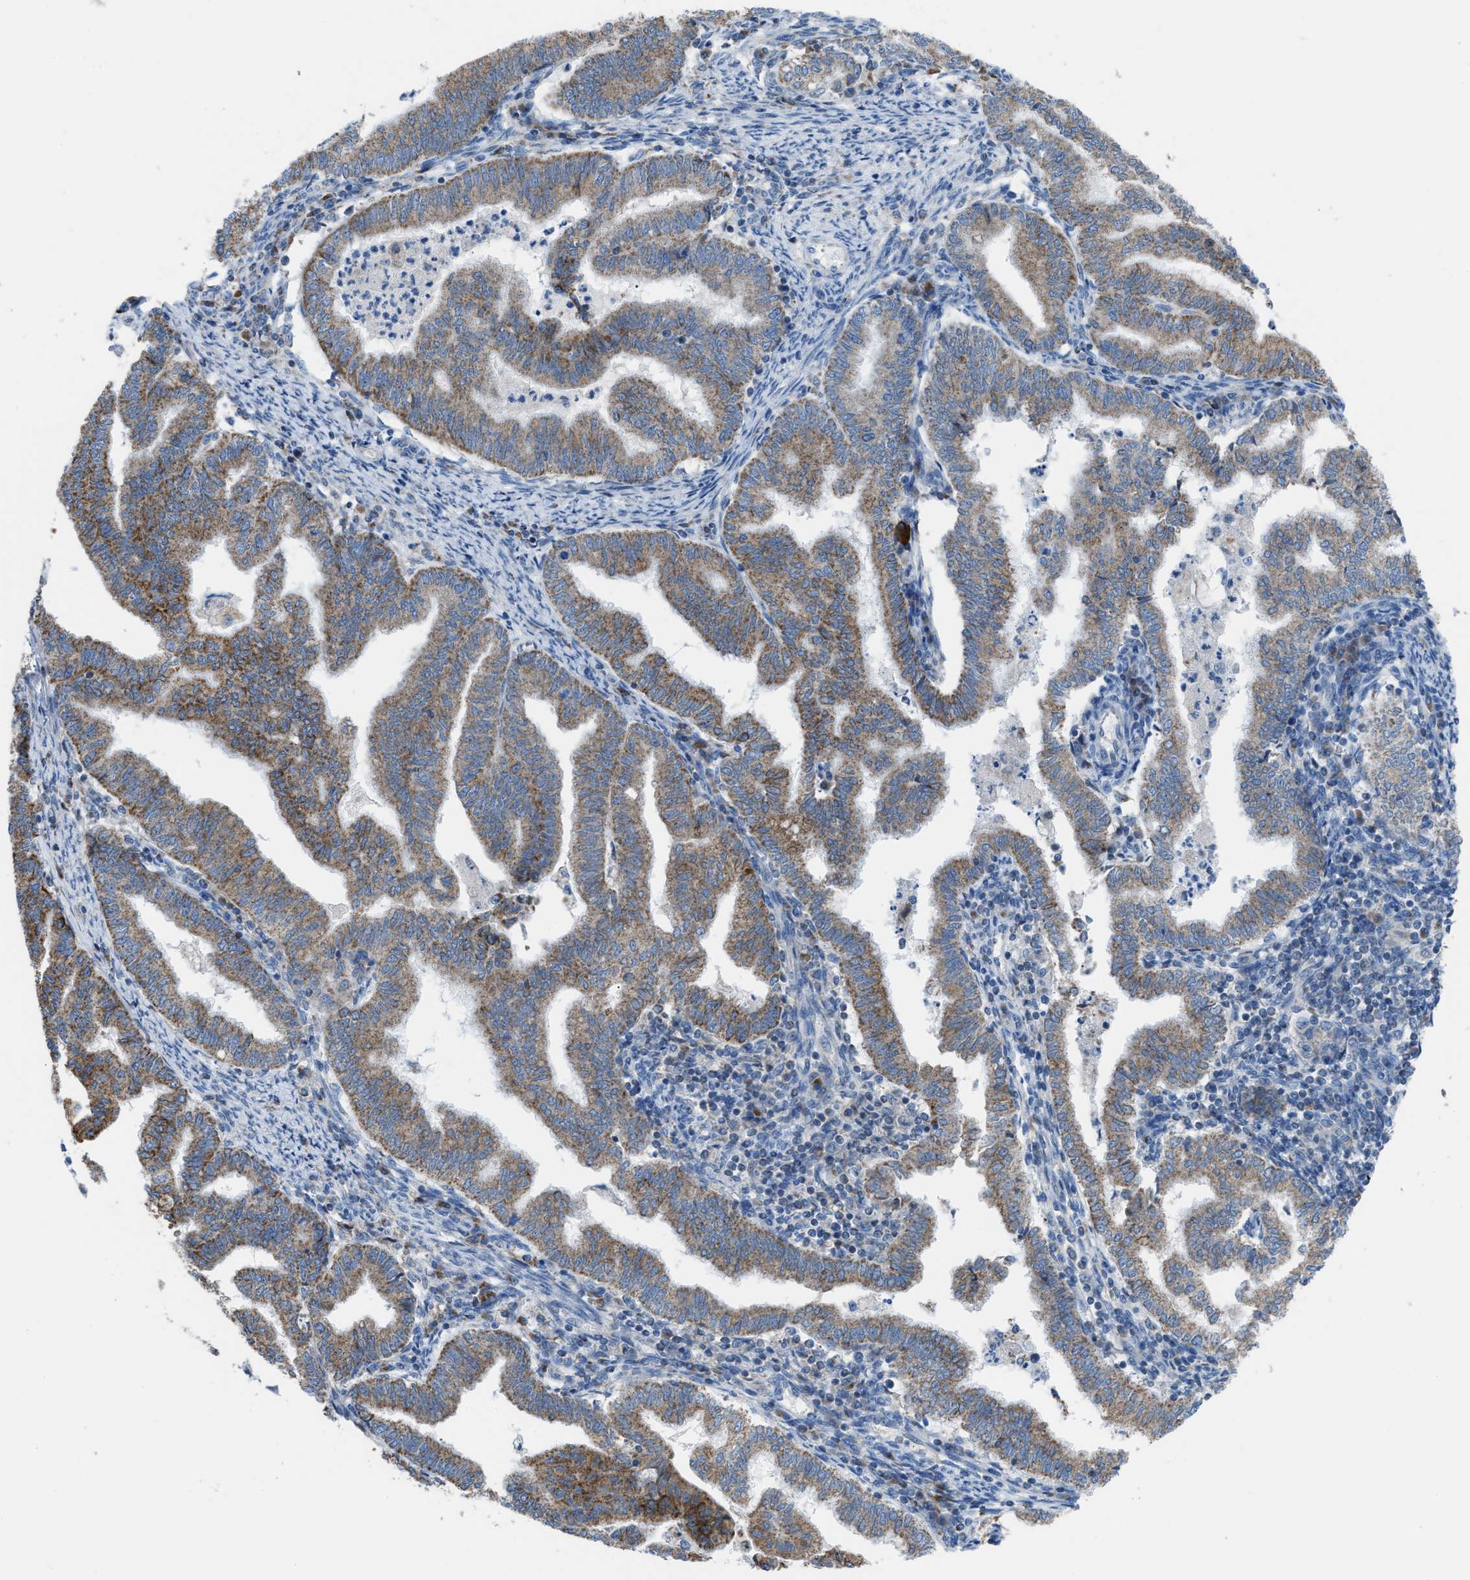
{"staining": {"intensity": "moderate", "quantity": ">75%", "location": "cytoplasmic/membranous"}, "tissue": "endometrial cancer", "cell_type": "Tumor cells", "image_type": "cancer", "snomed": [{"axis": "morphology", "description": "Polyp, NOS"}, {"axis": "morphology", "description": "Adenocarcinoma, NOS"}, {"axis": "morphology", "description": "Adenoma, NOS"}, {"axis": "topography", "description": "Endometrium"}], "caption": "Endometrial cancer was stained to show a protein in brown. There is medium levels of moderate cytoplasmic/membranous expression in about >75% of tumor cells.", "gene": "ETFB", "patient": {"sex": "female", "age": 79}}